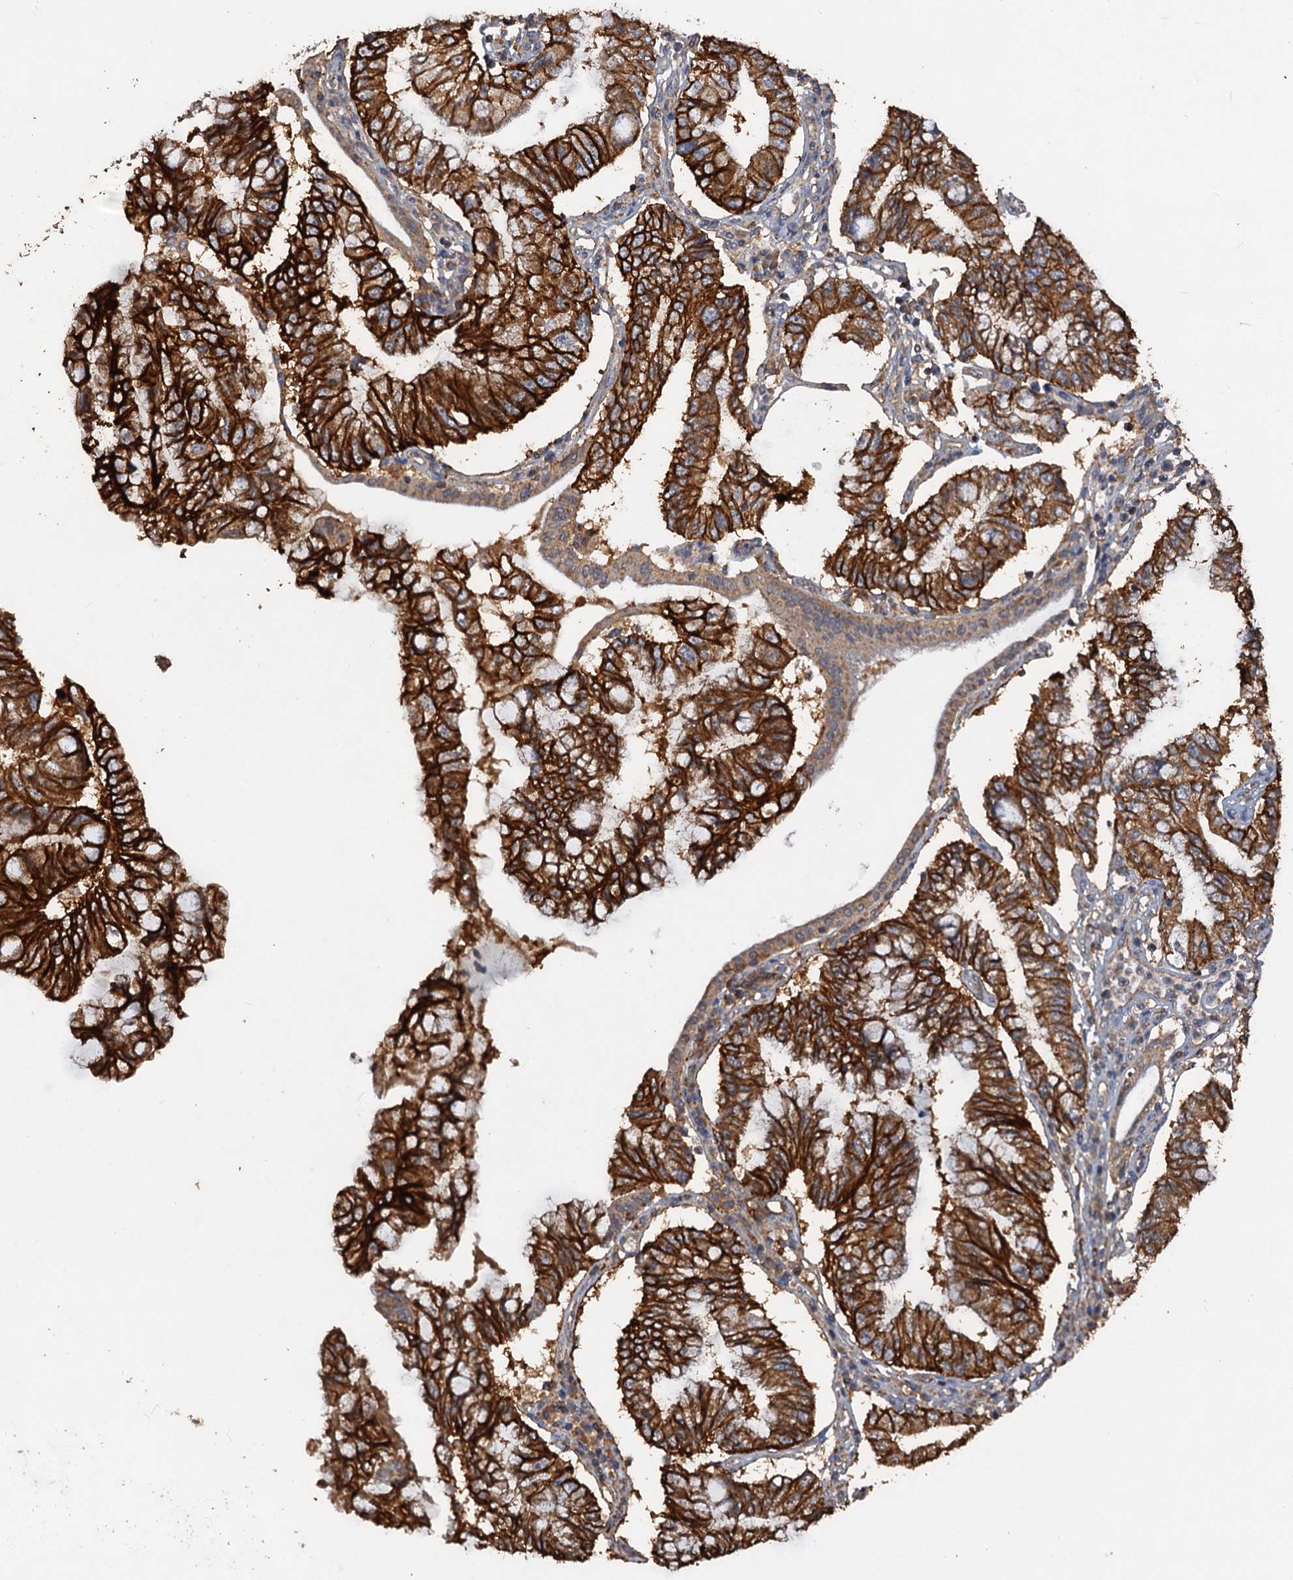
{"staining": {"intensity": "strong", "quantity": ">75%", "location": "cytoplasmic/membranous"}, "tissue": "pancreatic cancer", "cell_type": "Tumor cells", "image_type": "cancer", "snomed": [{"axis": "morphology", "description": "Adenocarcinoma, NOS"}, {"axis": "topography", "description": "Pancreas"}], "caption": "Pancreatic adenocarcinoma tissue displays strong cytoplasmic/membranous positivity in about >75% of tumor cells (DAB (3,3'-diaminobenzidine) IHC, brown staining for protein, blue staining for nuclei).", "gene": "SCUBE3", "patient": {"sex": "female", "age": 73}}